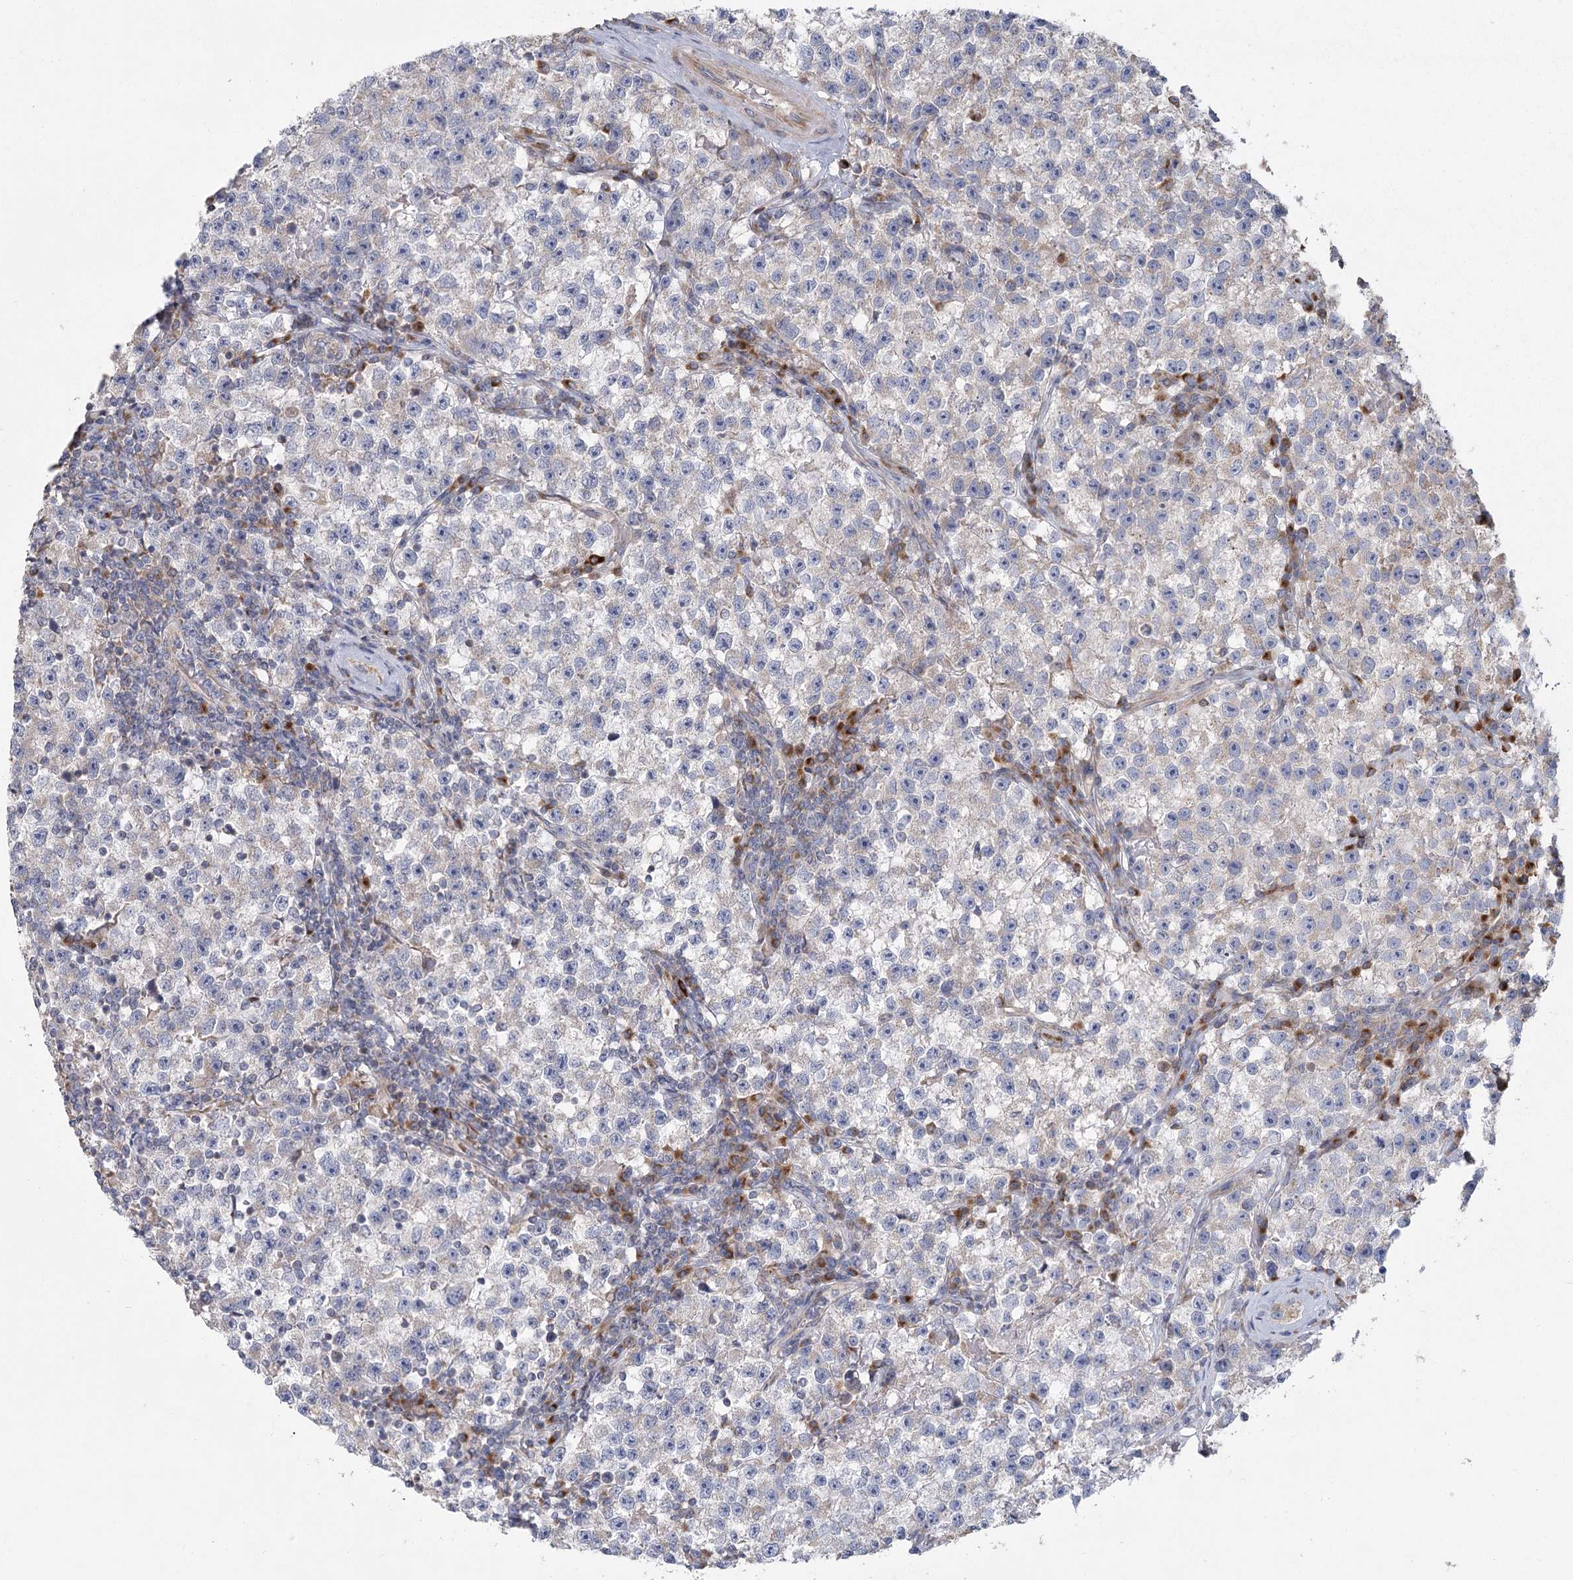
{"staining": {"intensity": "negative", "quantity": "none", "location": "none"}, "tissue": "testis cancer", "cell_type": "Tumor cells", "image_type": "cancer", "snomed": [{"axis": "morphology", "description": "Seminoma, NOS"}, {"axis": "topography", "description": "Testis"}], "caption": "An IHC histopathology image of testis seminoma is shown. There is no staining in tumor cells of testis seminoma.", "gene": "CNTLN", "patient": {"sex": "male", "age": 22}}